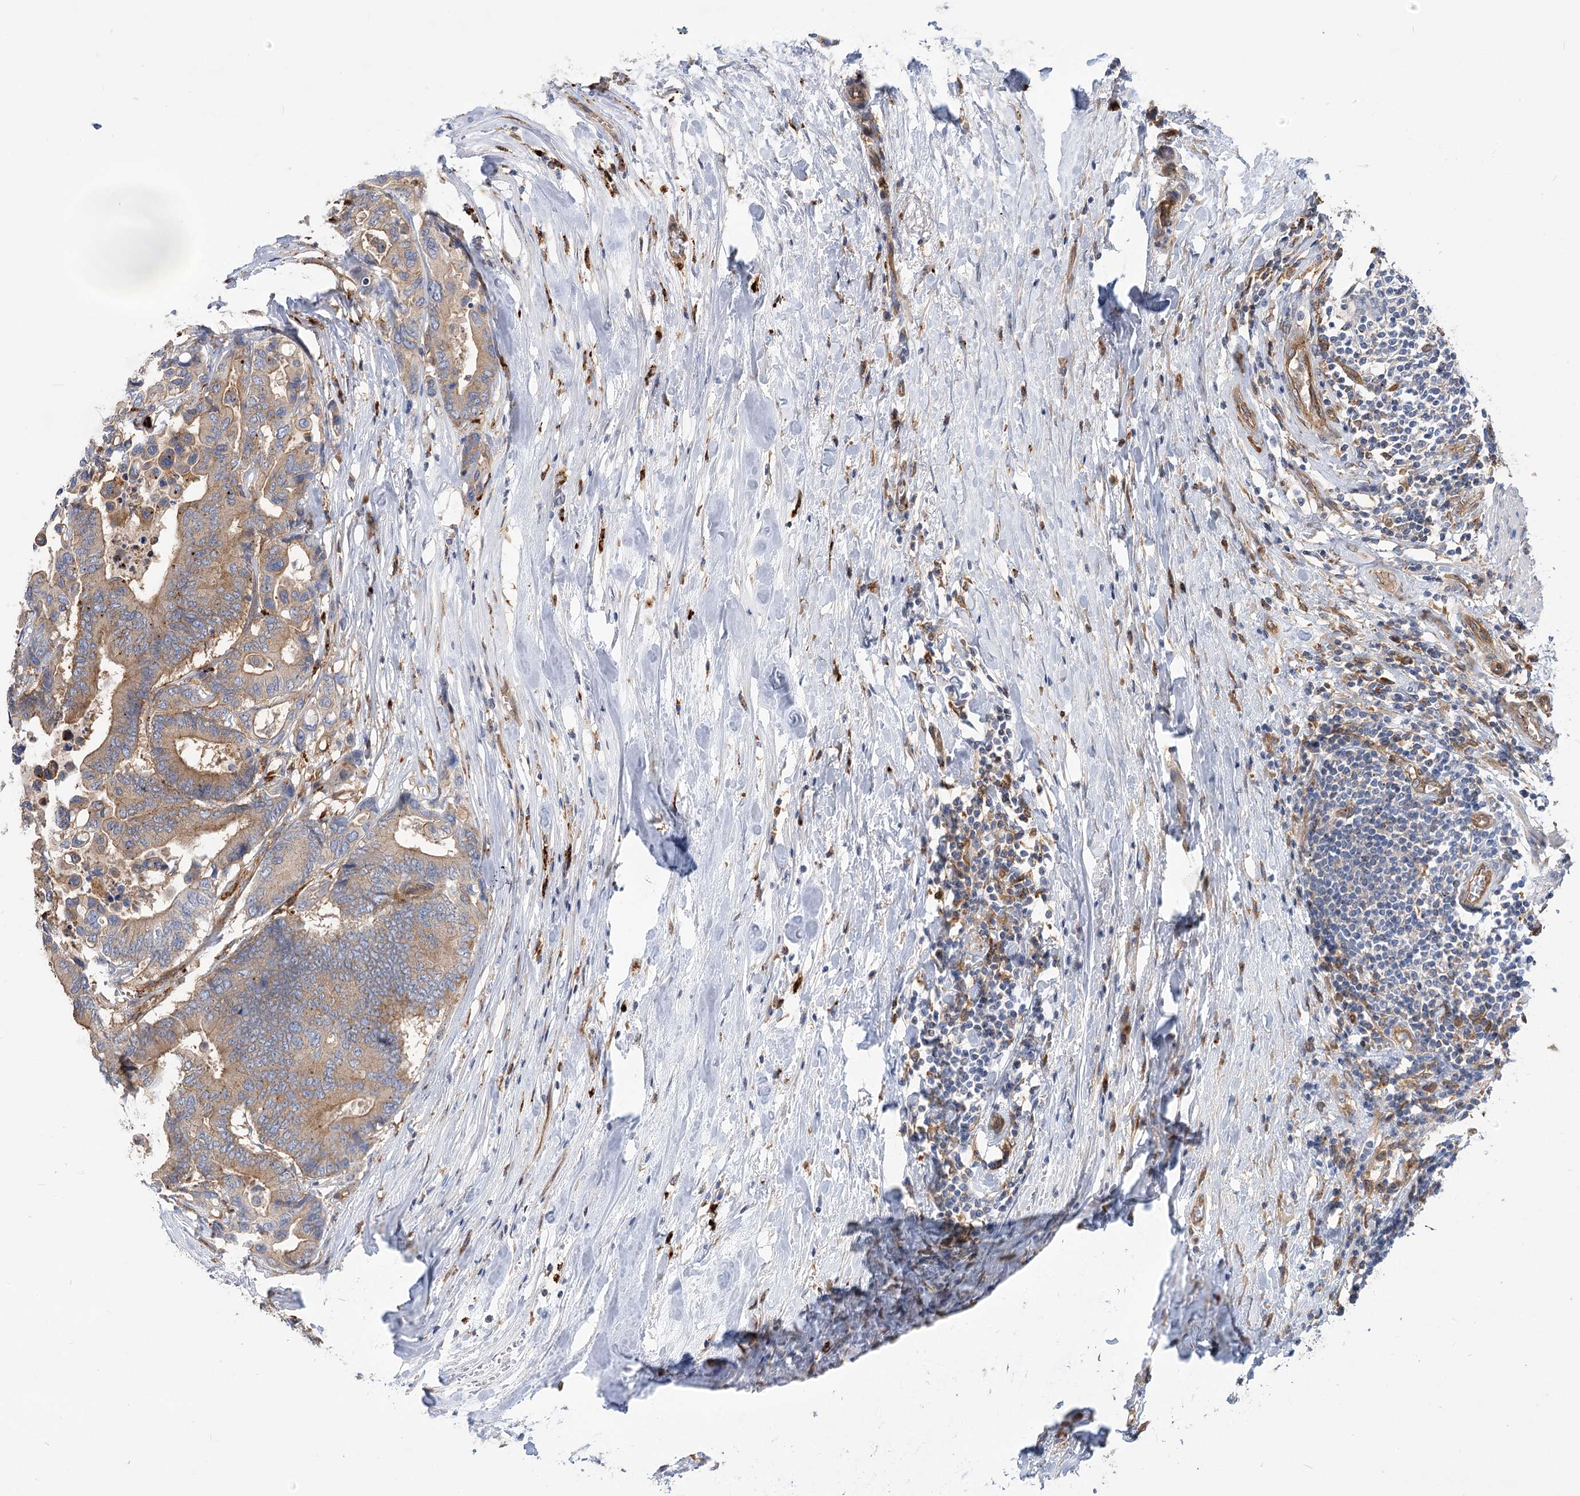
{"staining": {"intensity": "moderate", "quantity": ">75%", "location": "cytoplasmic/membranous"}, "tissue": "colorectal cancer", "cell_type": "Tumor cells", "image_type": "cancer", "snomed": [{"axis": "morphology", "description": "Normal tissue, NOS"}, {"axis": "morphology", "description": "Adenocarcinoma, NOS"}, {"axis": "topography", "description": "Colon"}], "caption": "About >75% of tumor cells in colorectal cancer (adenocarcinoma) show moderate cytoplasmic/membranous protein positivity as visualized by brown immunohistochemical staining.", "gene": "GUSB", "patient": {"sex": "male", "age": 82}}